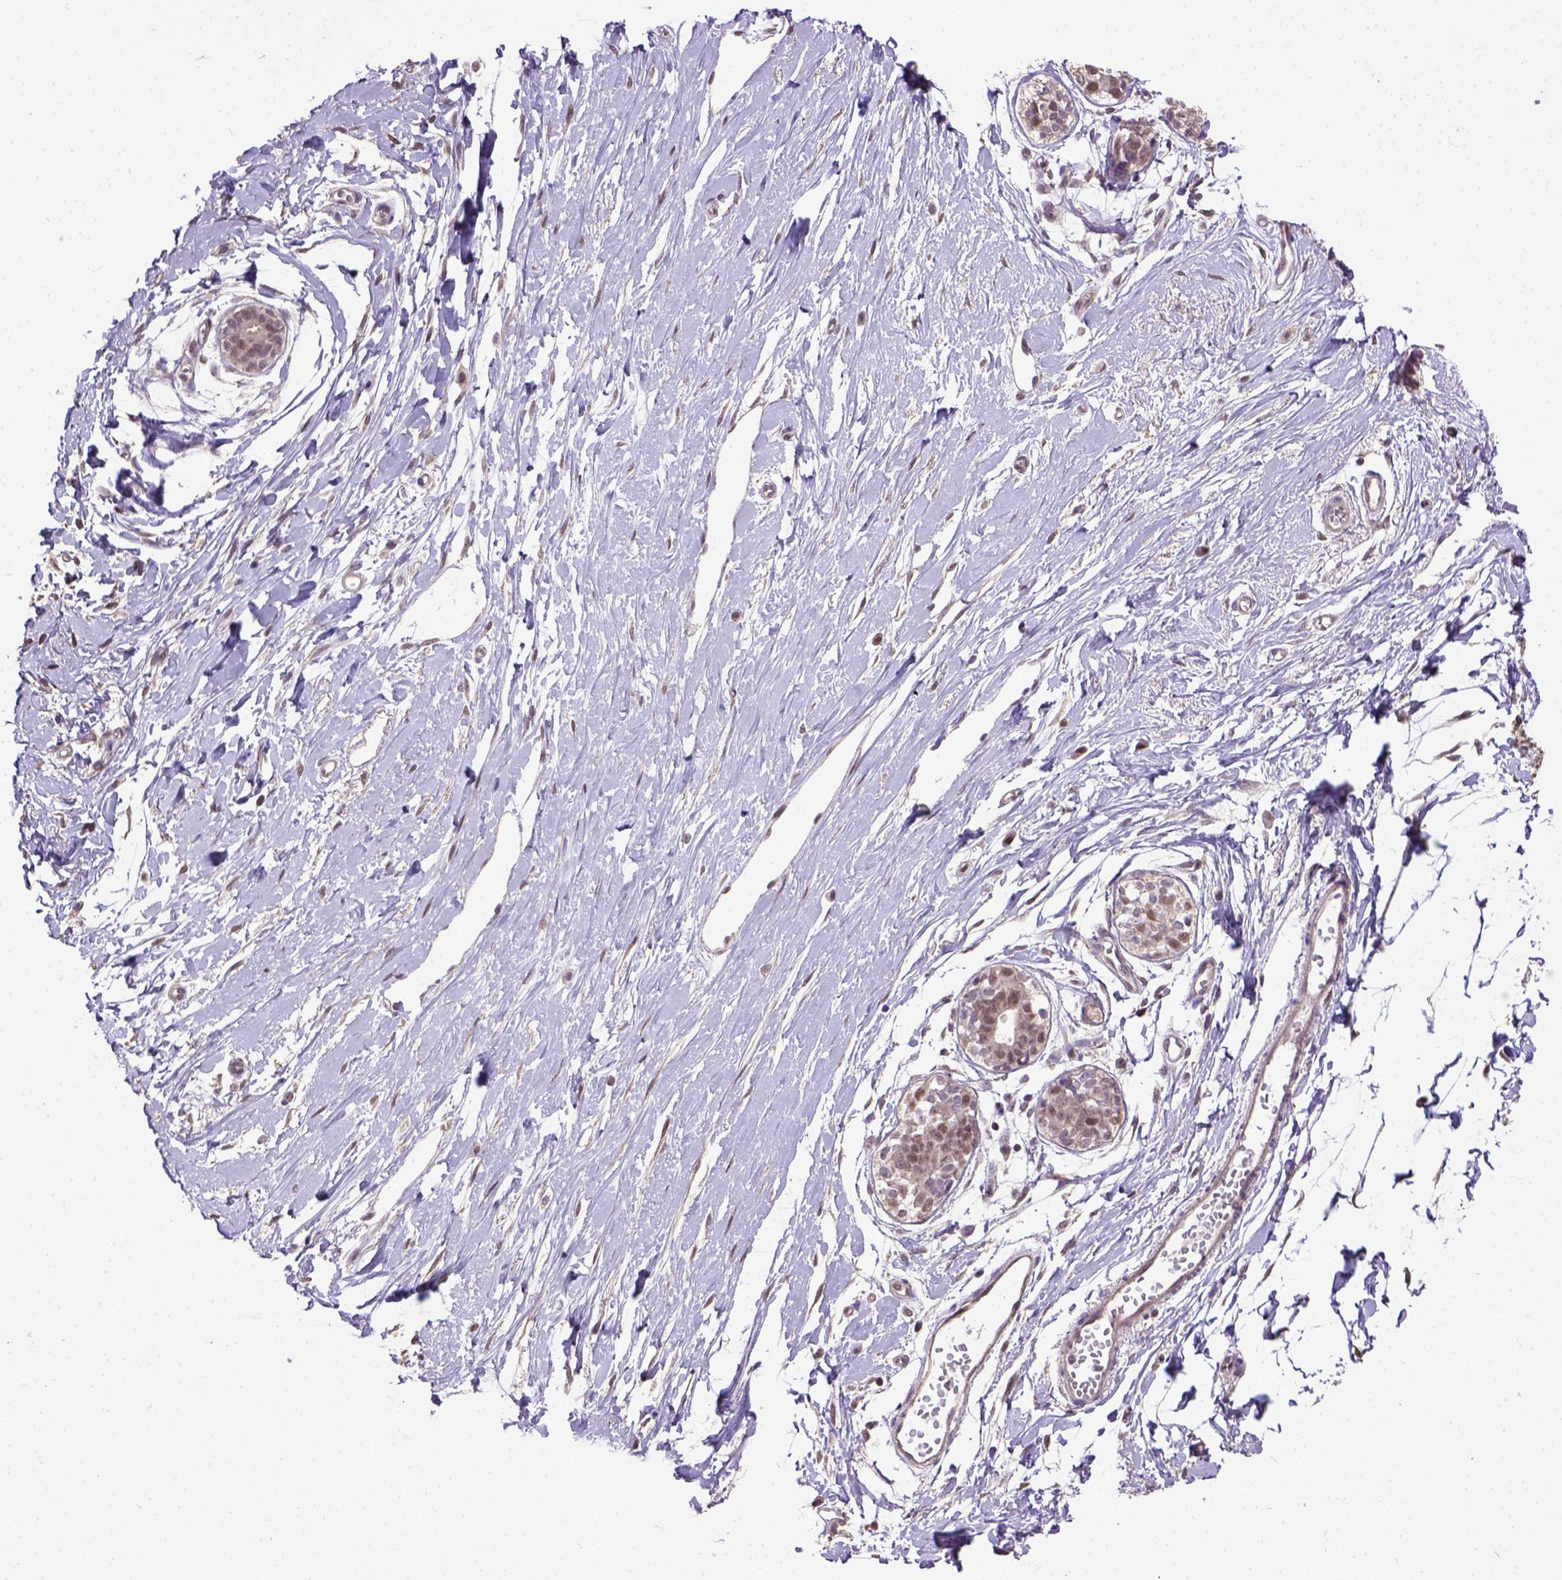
{"staining": {"intensity": "moderate", "quantity": ">75%", "location": "nuclear"}, "tissue": "breast", "cell_type": "Adipocytes", "image_type": "normal", "snomed": [{"axis": "morphology", "description": "Normal tissue, NOS"}, {"axis": "topography", "description": "Breast"}], "caption": "Immunohistochemical staining of normal breast reveals medium levels of moderate nuclear positivity in approximately >75% of adipocytes.", "gene": "UBA3", "patient": {"sex": "female", "age": 49}}